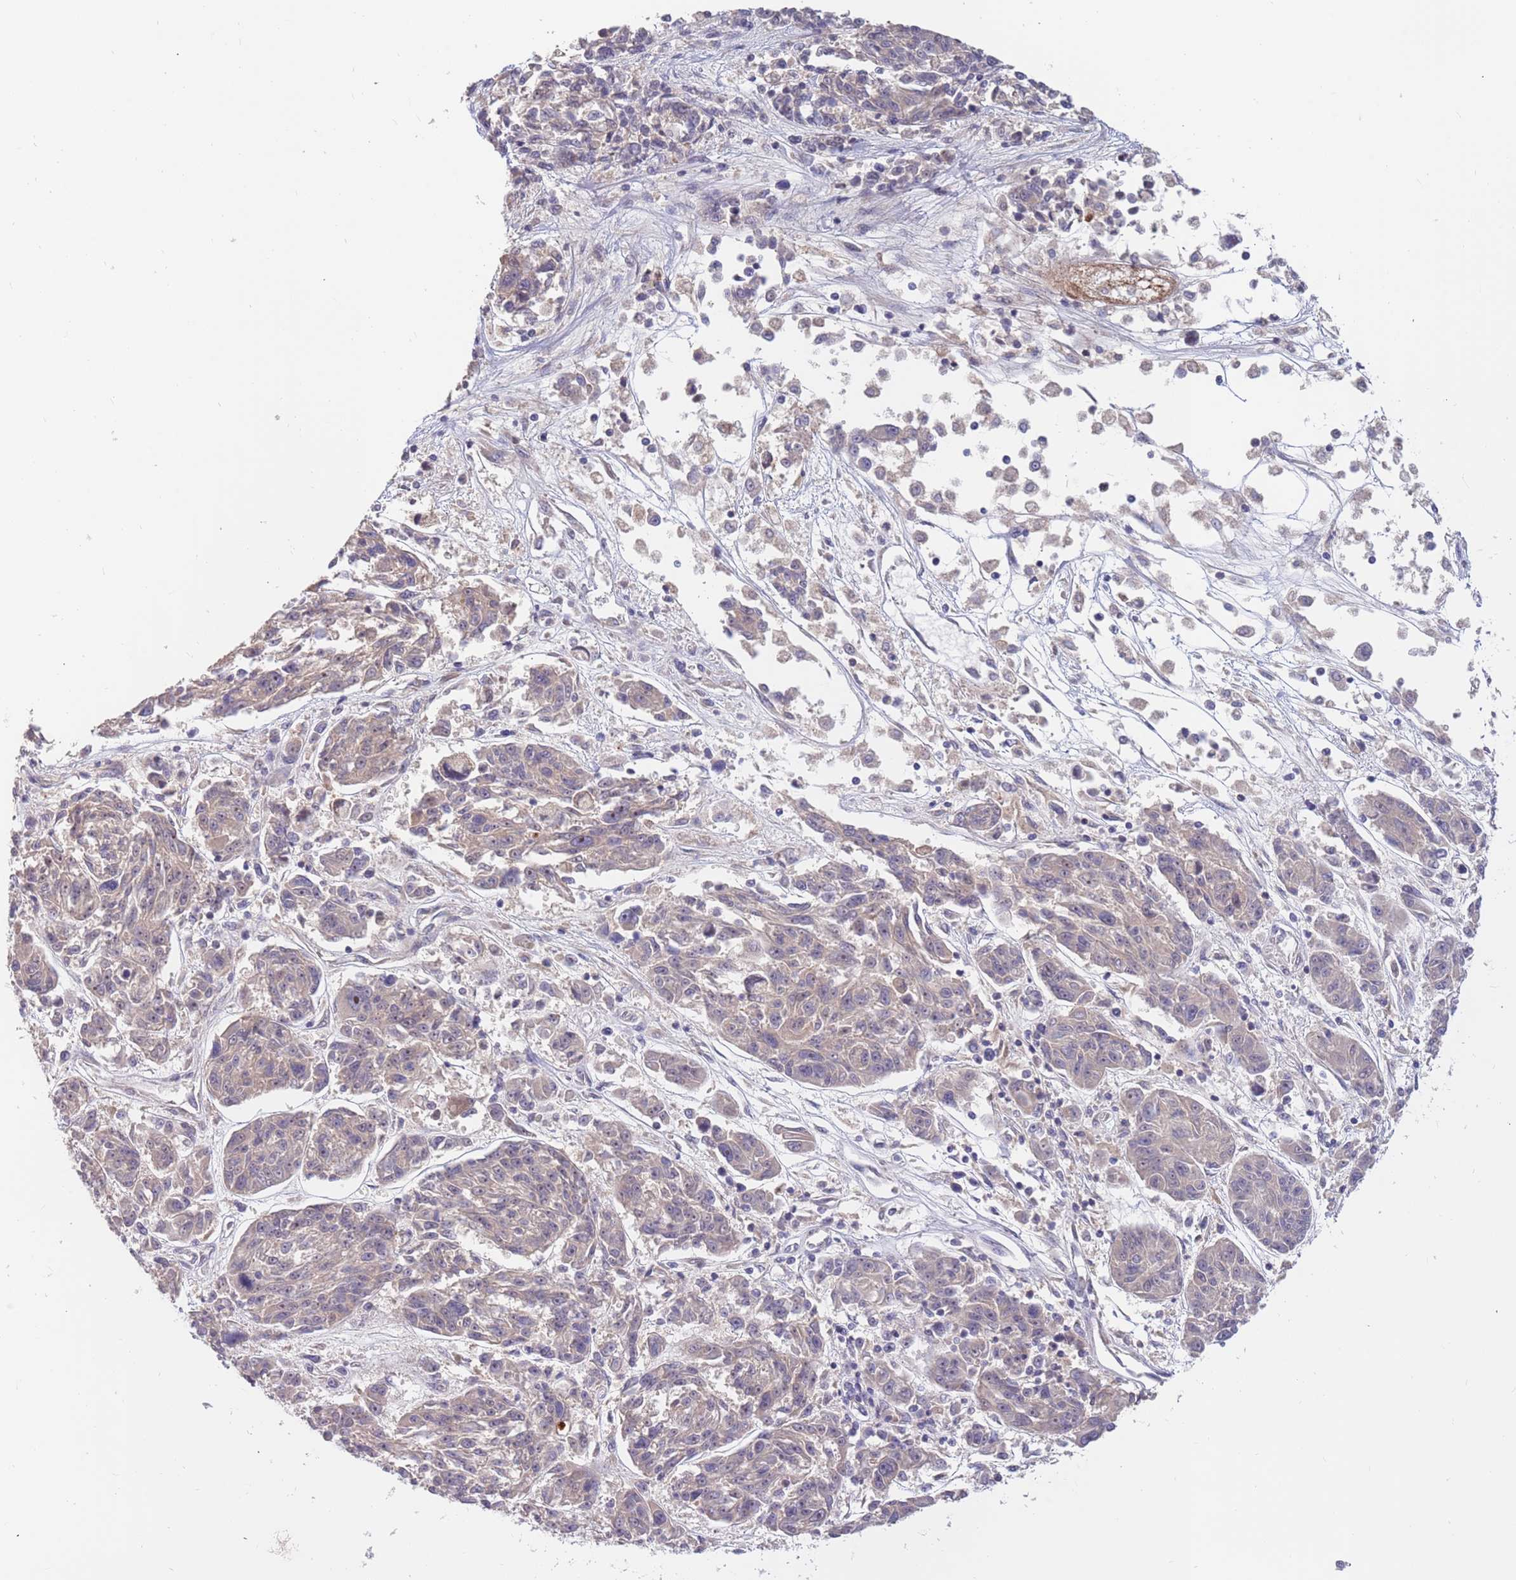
{"staining": {"intensity": "negative", "quantity": "none", "location": "none"}, "tissue": "melanoma", "cell_type": "Tumor cells", "image_type": "cancer", "snomed": [{"axis": "morphology", "description": "Malignant melanoma, NOS"}, {"axis": "topography", "description": "Skin"}], "caption": "IHC of malignant melanoma displays no staining in tumor cells. The staining was performed using DAB (3,3'-diaminobenzidine) to visualize the protein expression in brown, while the nuclei were stained in blue with hematoxylin (Magnification: 20x).", "gene": "BORCS5", "patient": {"sex": "male", "age": 53}}